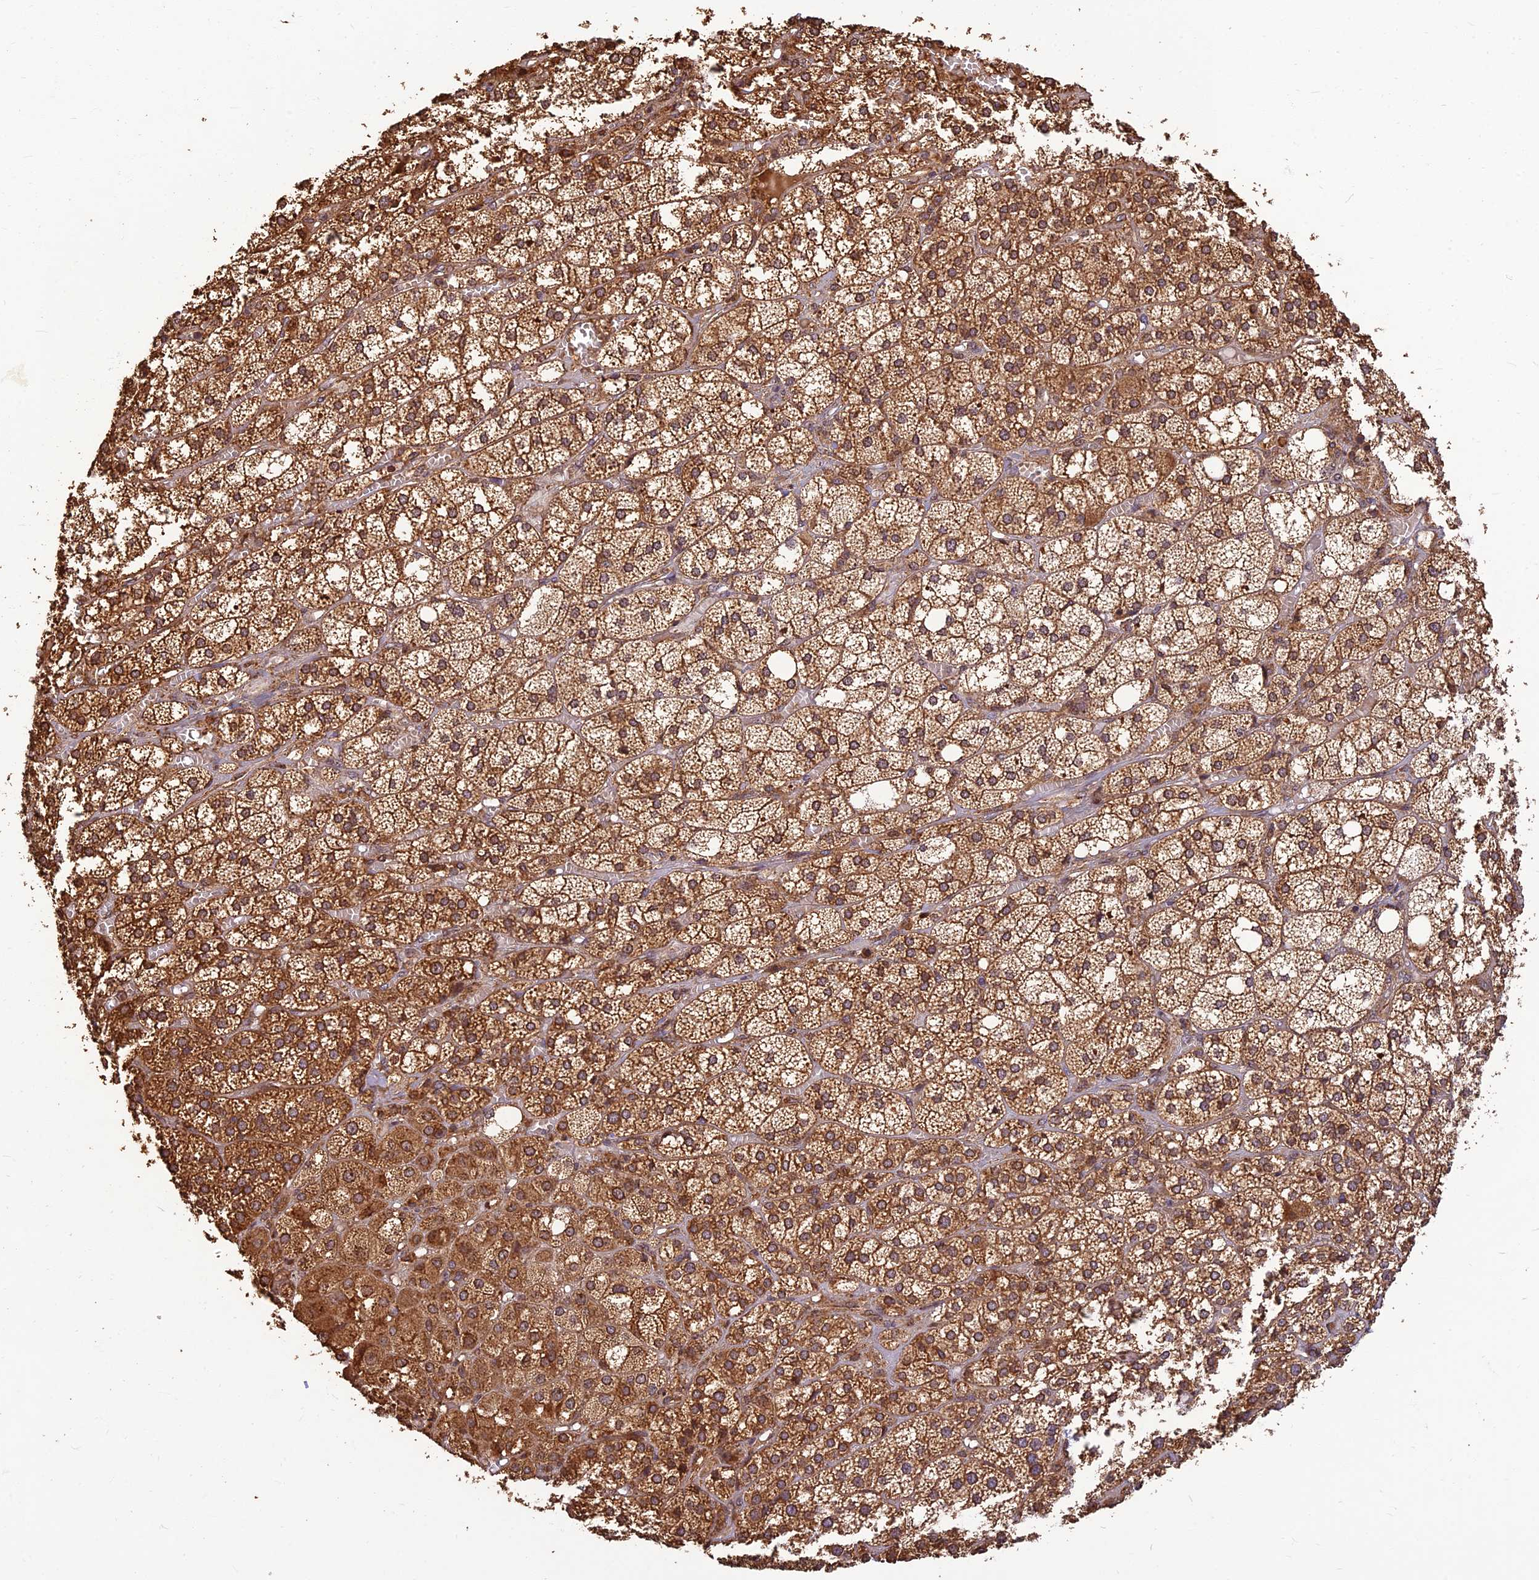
{"staining": {"intensity": "strong", "quantity": ">75%", "location": "cytoplasmic/membranous"}, "tissue": "adrenal gland", "cell_type": "Glandular cells", "image_type": "normal", "snomed": [{"axis": "morphology", "description": "Normal tissue, NOS"}, {"axis": "topography", "description": "Adrenal gland"}], "caption": "DAB immunohistochemical staining of normal adrenal gland reveals strong cytoplasmic/membranous protein positivity in about >75% of glandular cells.", "gene": "CORO1C", "patient": {"sex": "female", "age": 61}}